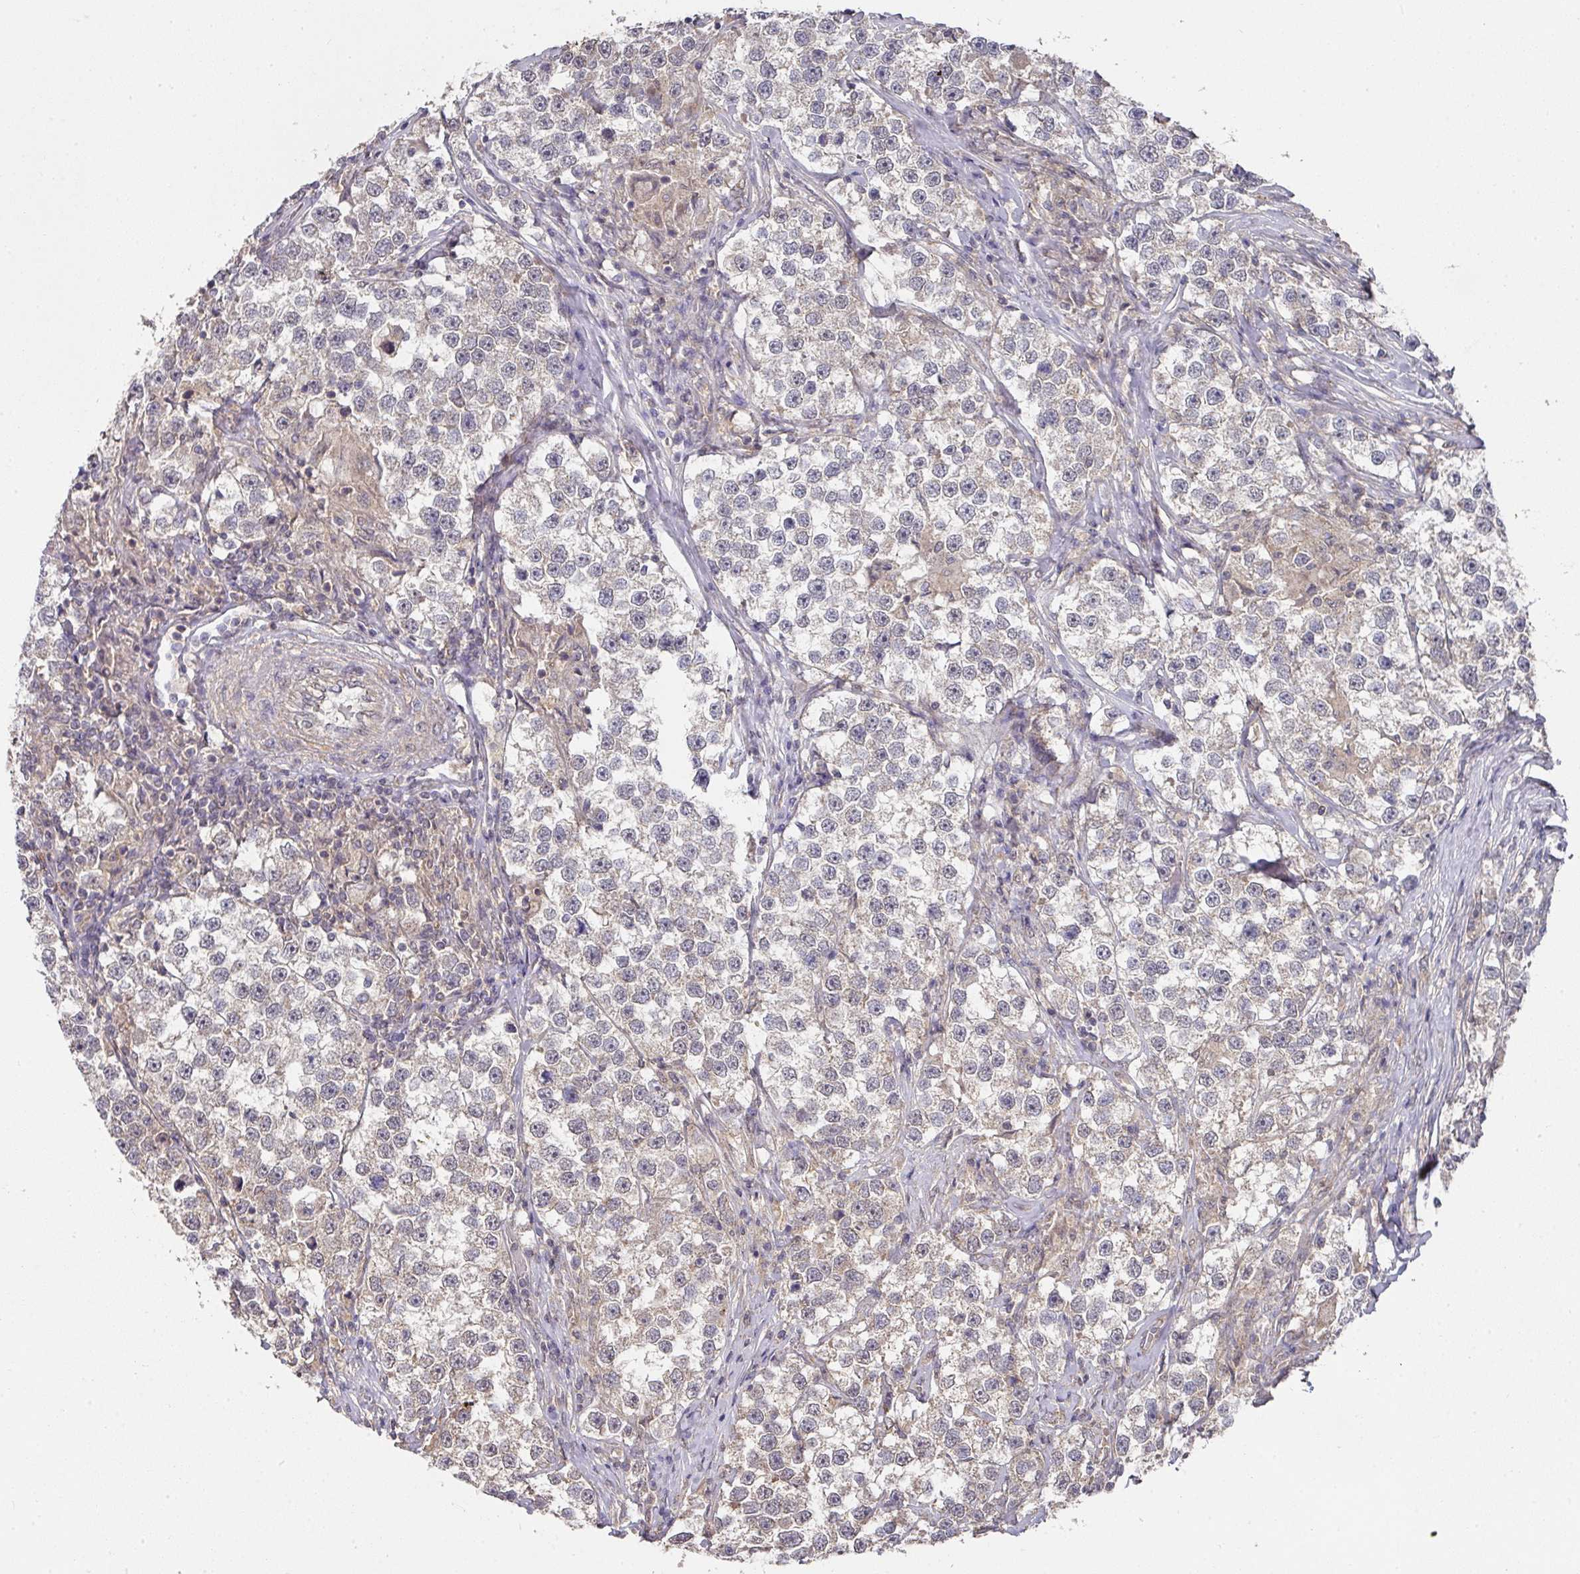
{"staining": {"intensity": "weak", "quantity": "<25%", "location": "cytoplasmic/membranous"}, "tissue": "testis cancer", "cell_type": "Tumor cells", "image_type": "cancer", "snomed": [{"axis": "morphology", "description": "Seminoma, NOS"}, {"axis": "topography", "description": "Testis"}], "caption": "Immunohistochemistry image of human seminoma (testis) stained for a protein (brown), which reveals no staining in tumor cells. Brightfield microscopy of immunohistochemistry (IHC) stained with DAB (3,3'-diaminobenzidine) (brown) and hematoxylin (blue), captured at high magnification.", "gene": "EXTL3", "patient": {"sex": "male", "age": 46}}